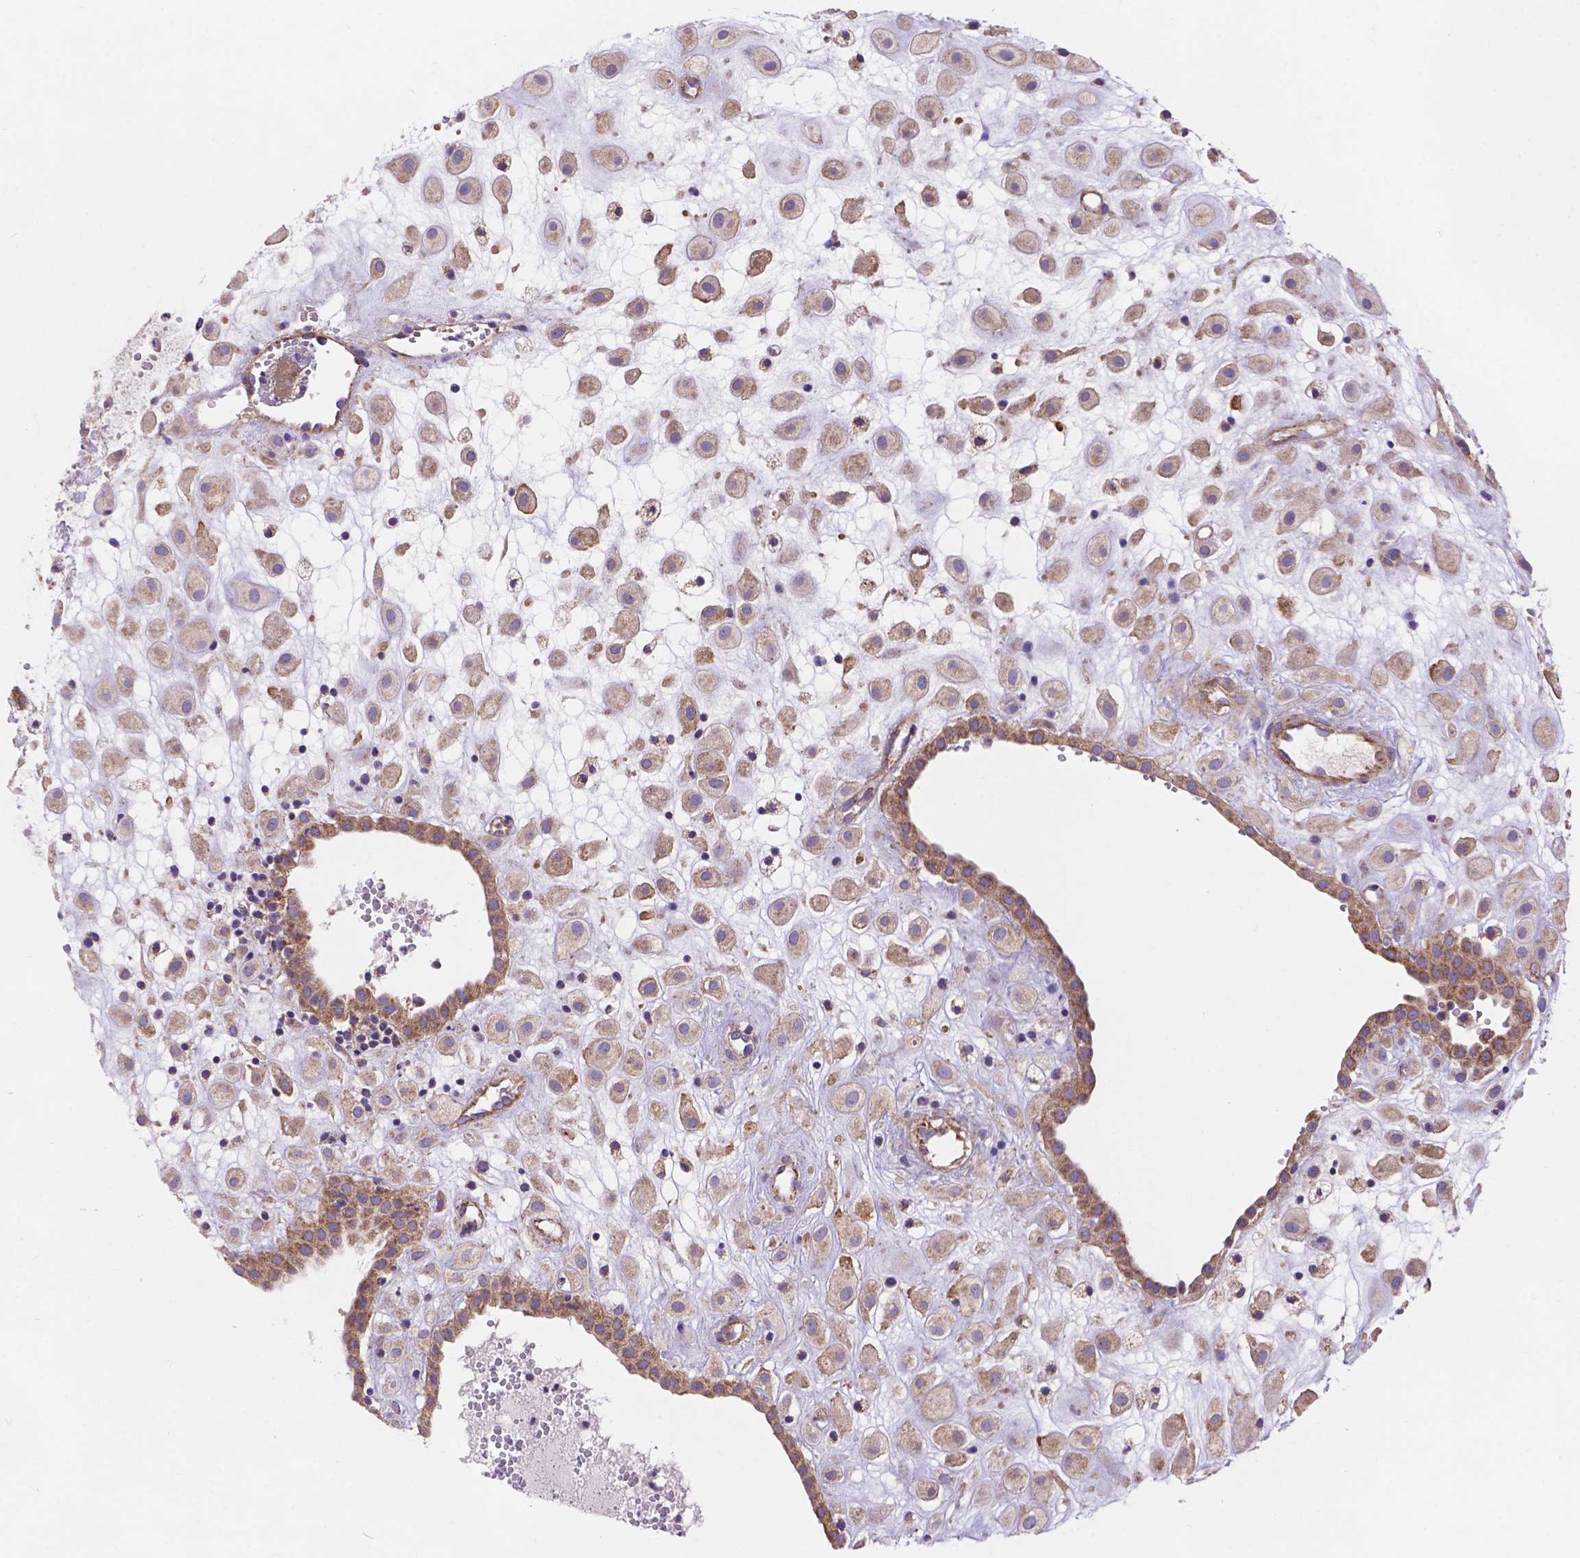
{"staining": {"intensity": "weak", "quantity": ">75%", "location": "cytoplasmic/membranous"}, "tissue": "placenta", "cell_type": "Decidual cells", "image_type": "normal", "snomed": [{"axis": "morphology", "description": "Normal tissue, NOS"}, {"axis": "topography", "description": "Placenta"}], "caption": "An immunohistochemistry (IHC) image of normal tissue is shown. Protein staining in brown highlights weak cytoplasmic/membranous positivity in placenta within decidual cells.", "gene": "AK3", "patient": {"sex": "female", "age": 24}}